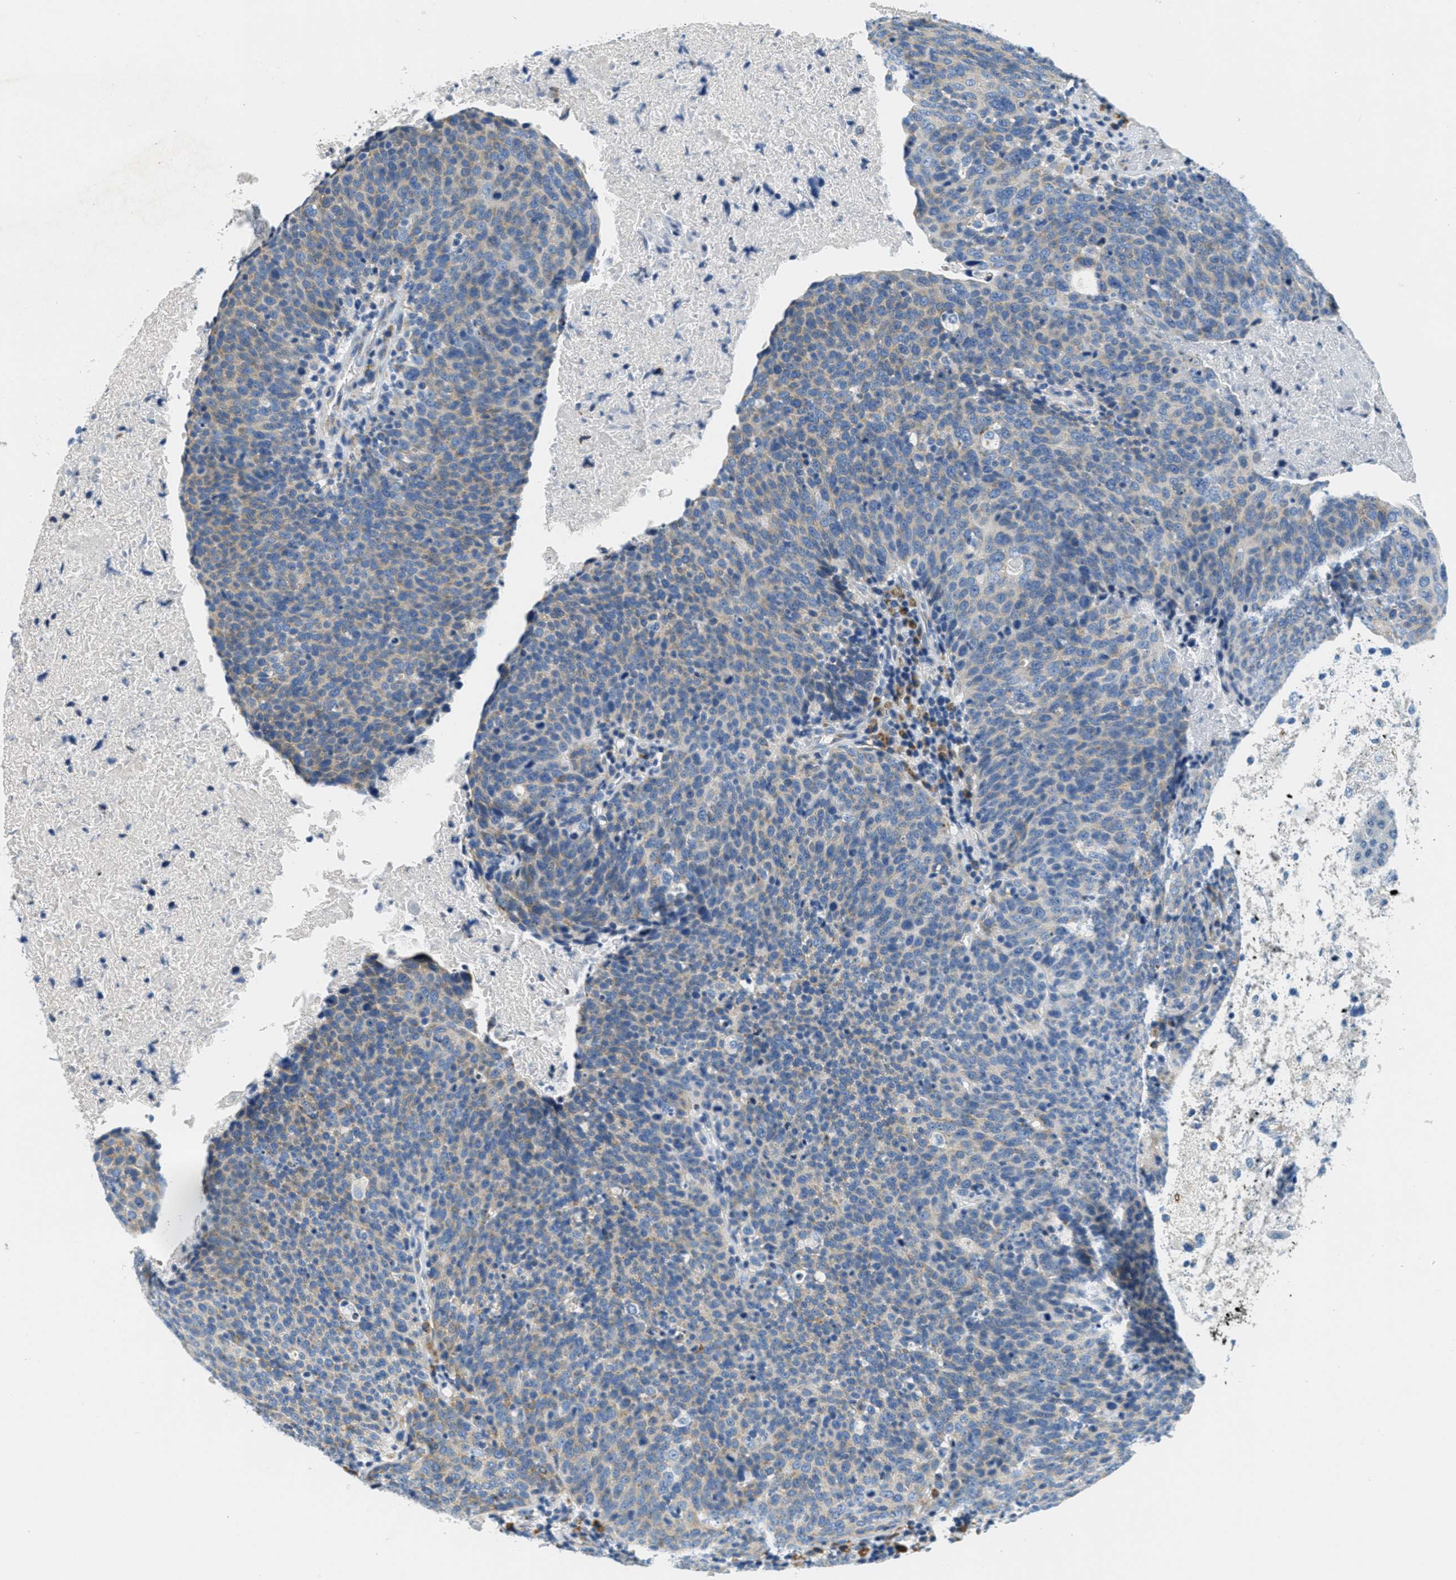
{"staining": {"intensity": "weak", "quantity": "25%-75%", "location": "cytoplasmic/membranous"}, "tissue": "head and neck cancer", "cell_type": "Tumor cells", "image_type": "cancer", "snomed": [{"axis": "morphology", "description": "Squamous cell carcinoma, NOS"}, {"axis": "morphology", "description": "Squamous cell carcinoma, metastatic, NOS"}, {"axis": "topography", "description": "Lymph node"}, {"axis": "topography", "description": "Head-Neck"}], "caption": "Protein analysis of head and neck cancer tissue demonstrates weak cytoplasmic/membranous staining in about 25%-75% of tumor cells.", "gene": "CA4", "patient": {"sex": "male", "age": 62}}